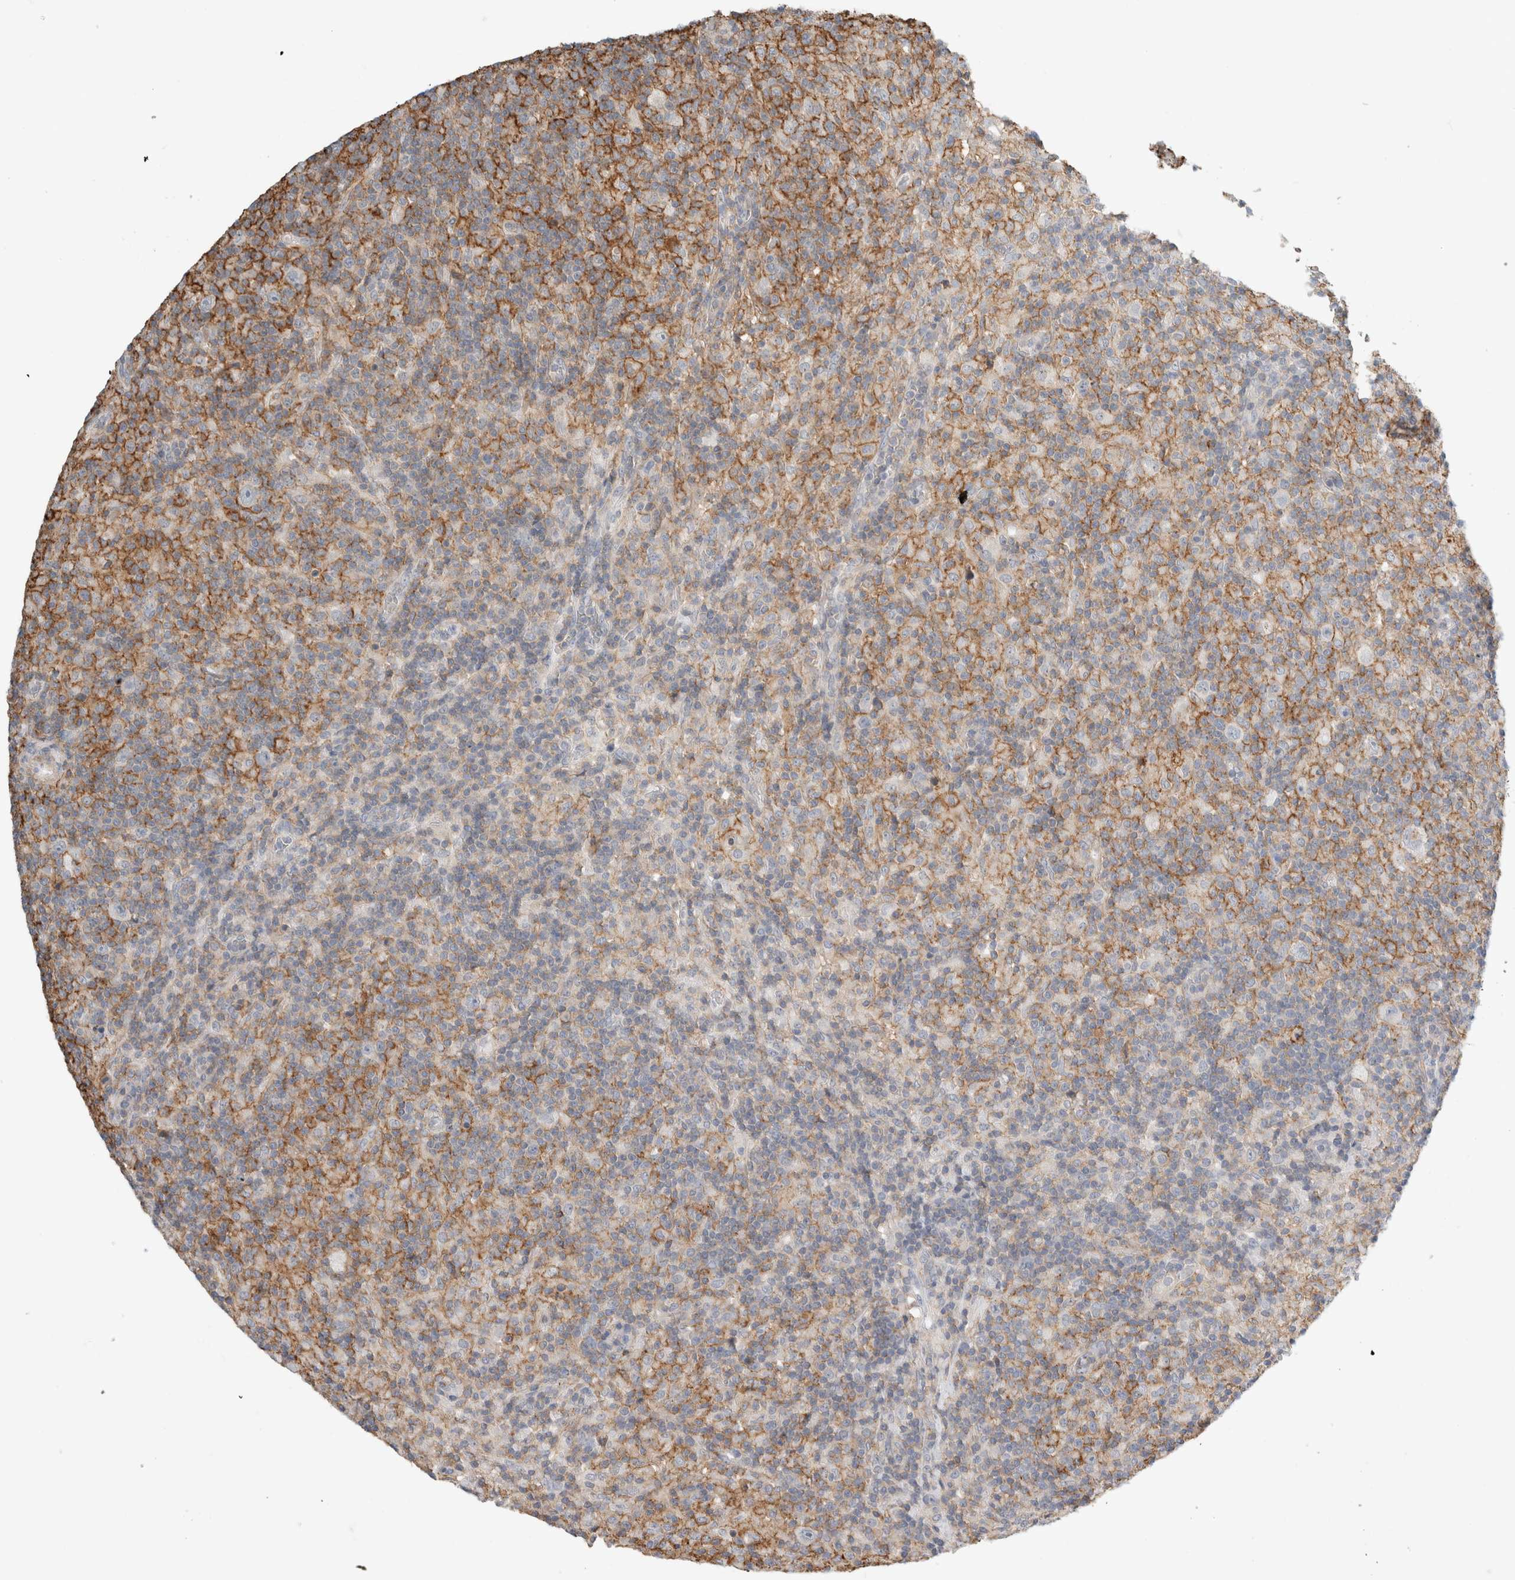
{"staining": {"intensity": "moderate", "quantity": "<25%", "location": "cytoplasmic/membranous"}, "tissue": "lymphoma", "cell_type": "Tumor cells", "image_type": "cancer", "snomed": [{"axis": "morphology", "description": "Hodgkin's disease, NOS"}, {"axis": "topography", "description": "Lymph node"}], "caption": "Hodgkin's disease stained with immunohistochemistry exhibits moderate cytoplasmic/membranous expression in approximately <25% of tumor cells. (IHC, brightfield microscopy, high magnification).", "gene": "ERCC6L2", "patient": {"sex": "male", "age": 70}}